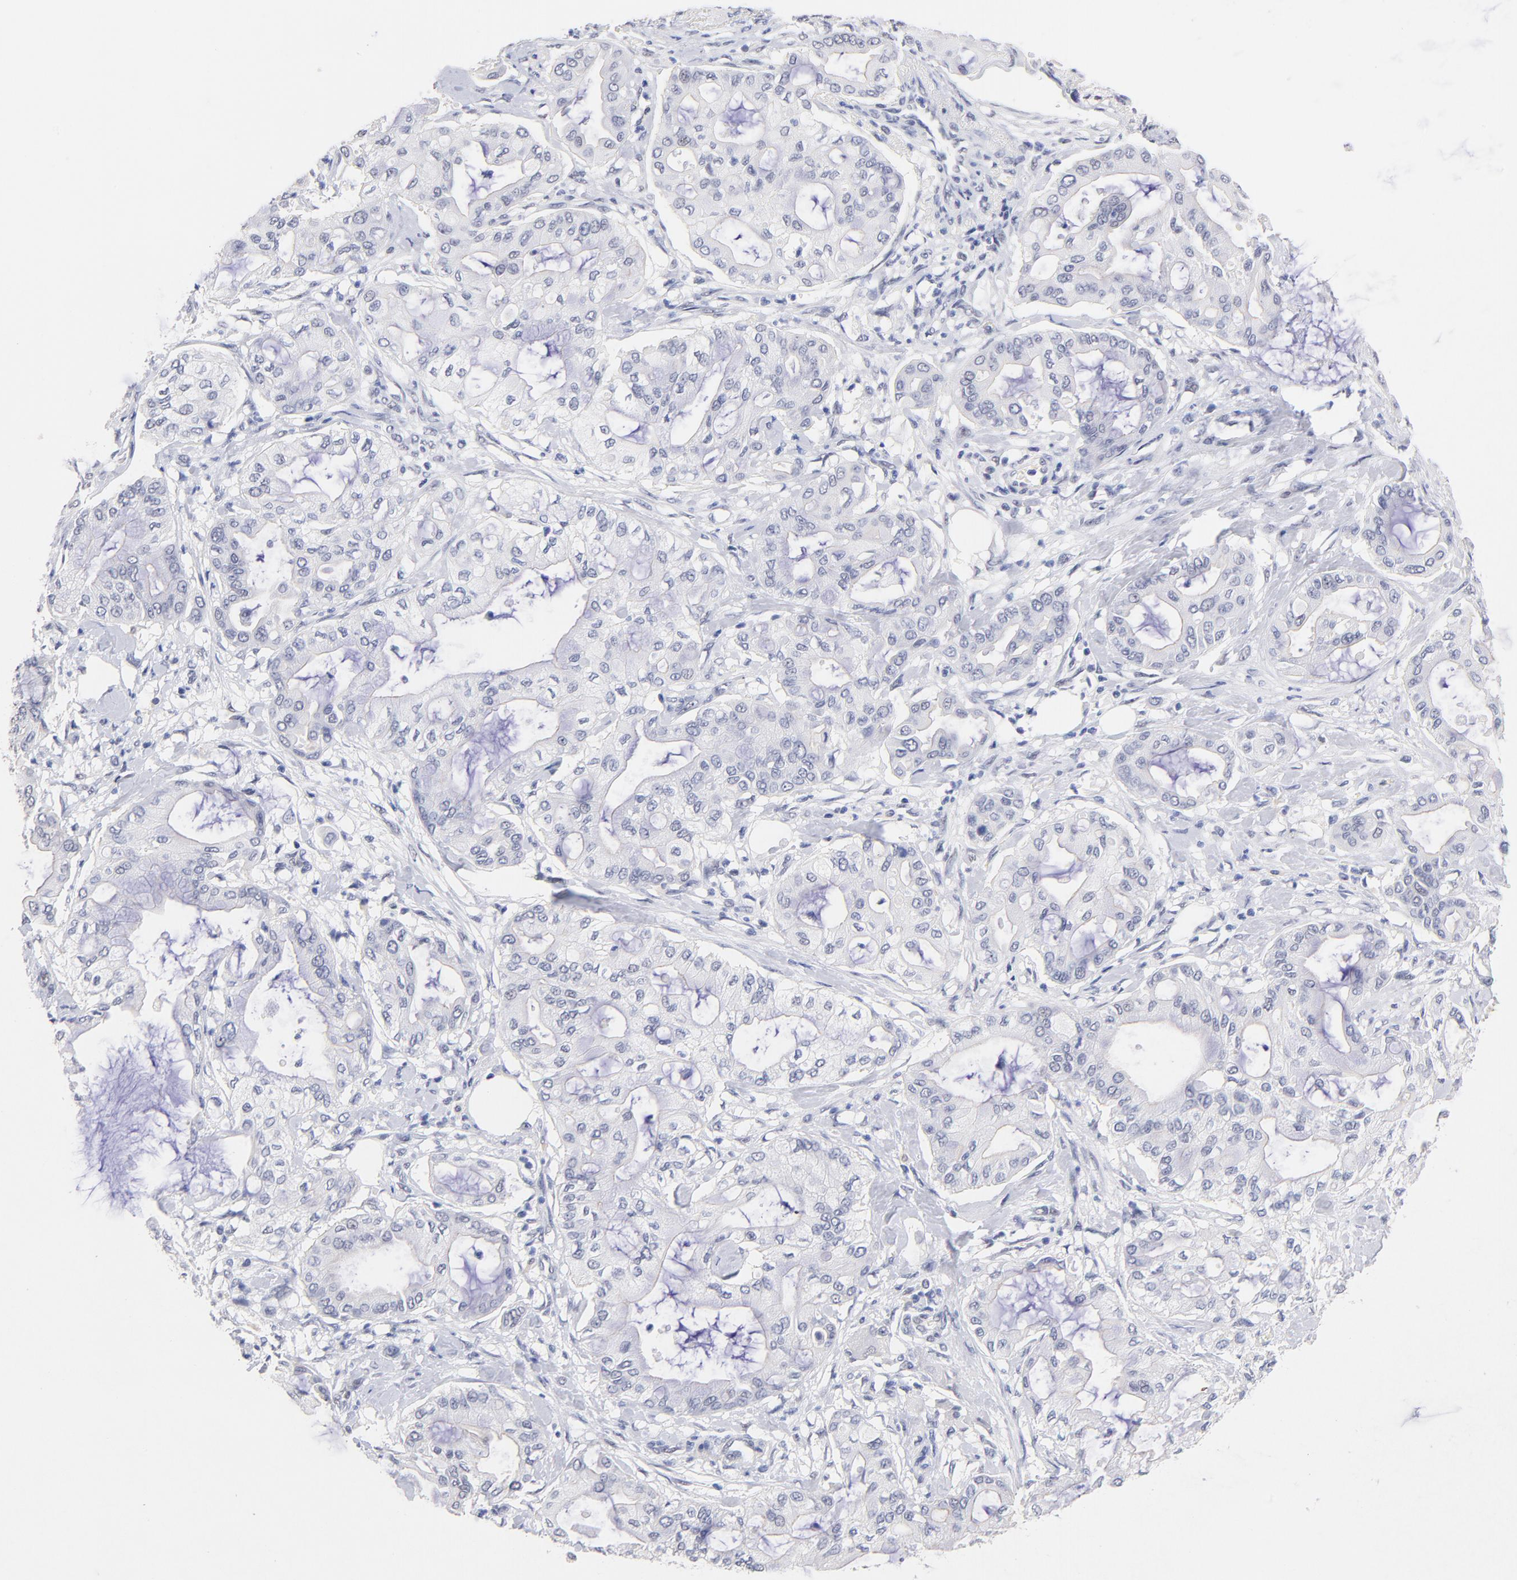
{"staining": {"intensity": "negative", "quantity": "none", "location": "none"}, "tissue": "pancreatic cancer", "cell_type": "Tumor cells", "image_type": "cancer", "snomed": [{"axis": "morphology", "description": "Adenocarcinoma, NOS"}, {"axis": "morphology", "description": "Adenocarcinoma, metastatic, NOS"}, {"axis": "topography", "description": "Lymph node"}, {"axis": "topography", "description": "Pancreas"}, {"axis": "topography", "description": "Duodenum"}], "caption": "Tumor cells are negative for brown protein staining in adenocarcinoma (pancreatic).", "gene": "ZNF74", "patient": {"sex": "female", "age": 64}}